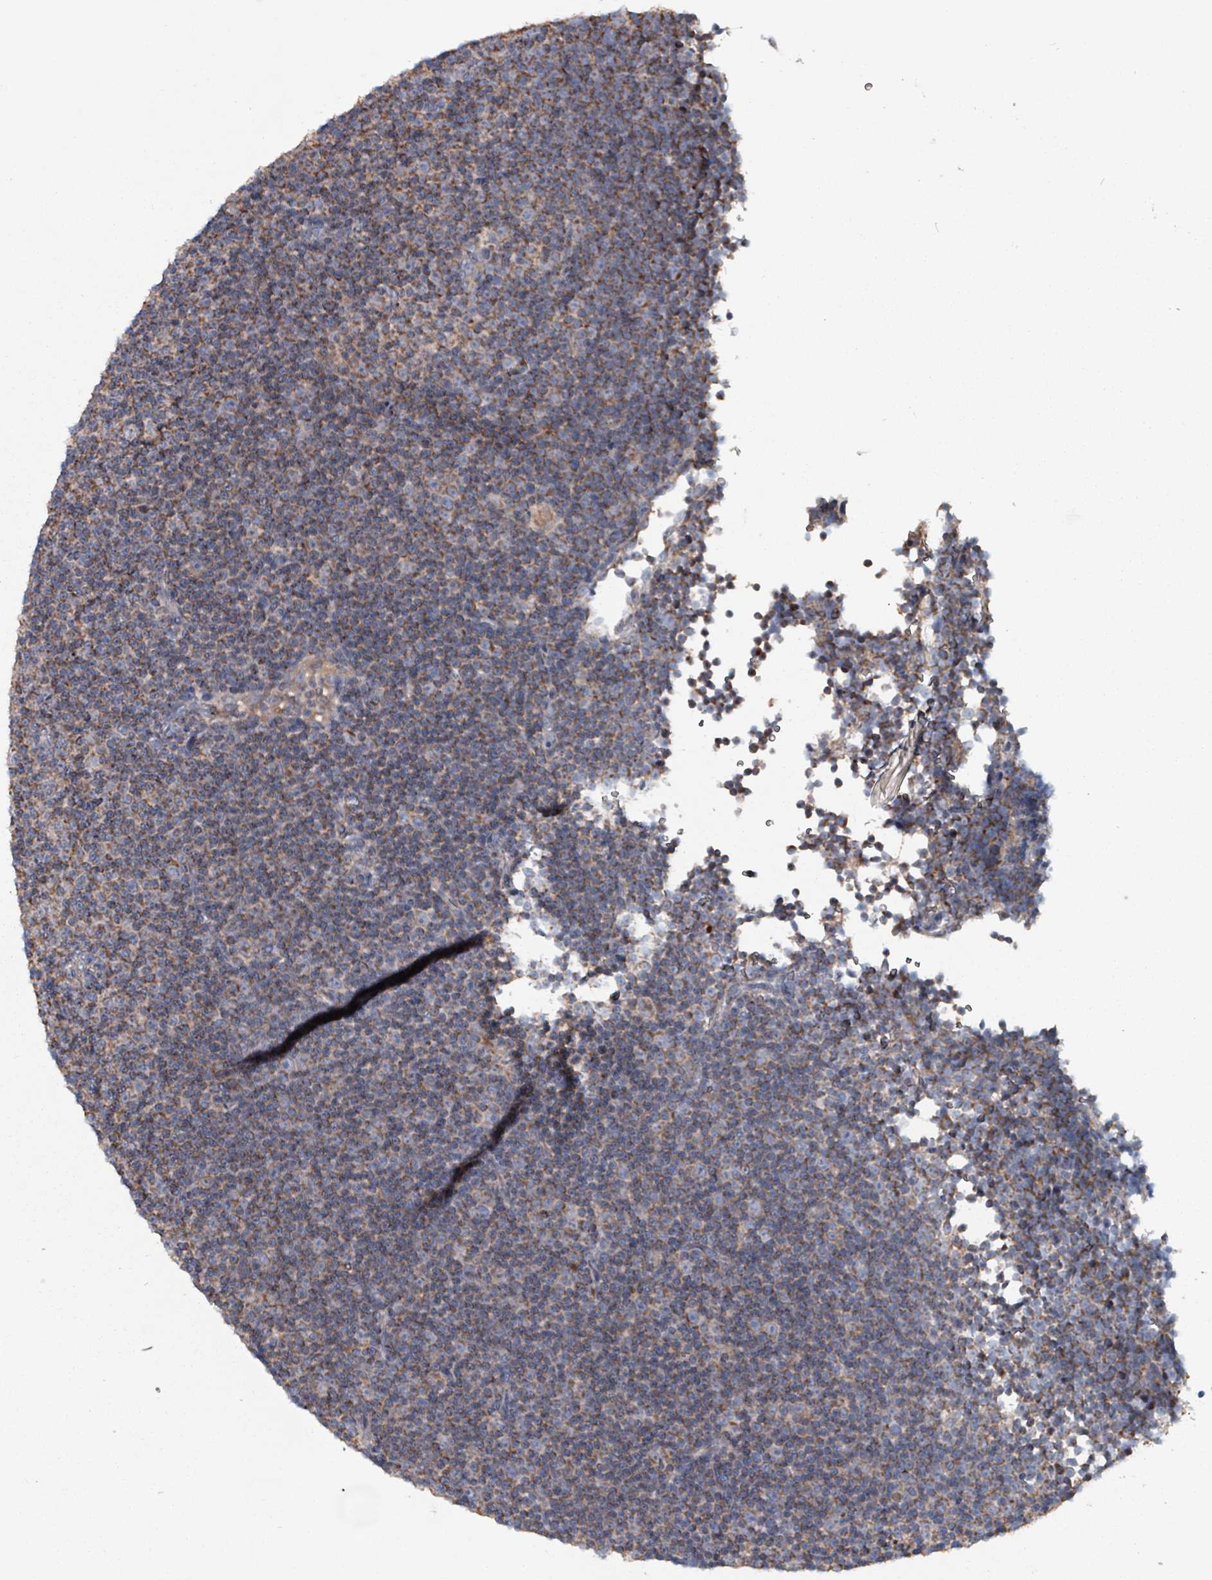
{"staining": {"intensity": "moderate", "quantity": "25%-75%", "location": "cytoplasmic/membranous"}, "tissue": "lymphoma", "cell_type": "Tumor cells", "image_type": "cancer", "snomed": [{"axis": "morphology", "description": "Malignant lymphoma, non-Hodgkin's type, Low grade"}, {"axis": "topography", "description": "Lymph node"}], "caption": "Immunohistochemistry of lymphoma exhibits medium levels of moderate cytoplasmic/membranous positivity in approximately 25%-75% of tumor cells.", "gene": "ABHD18", "patient": {"sex": "female", "age": 67}}